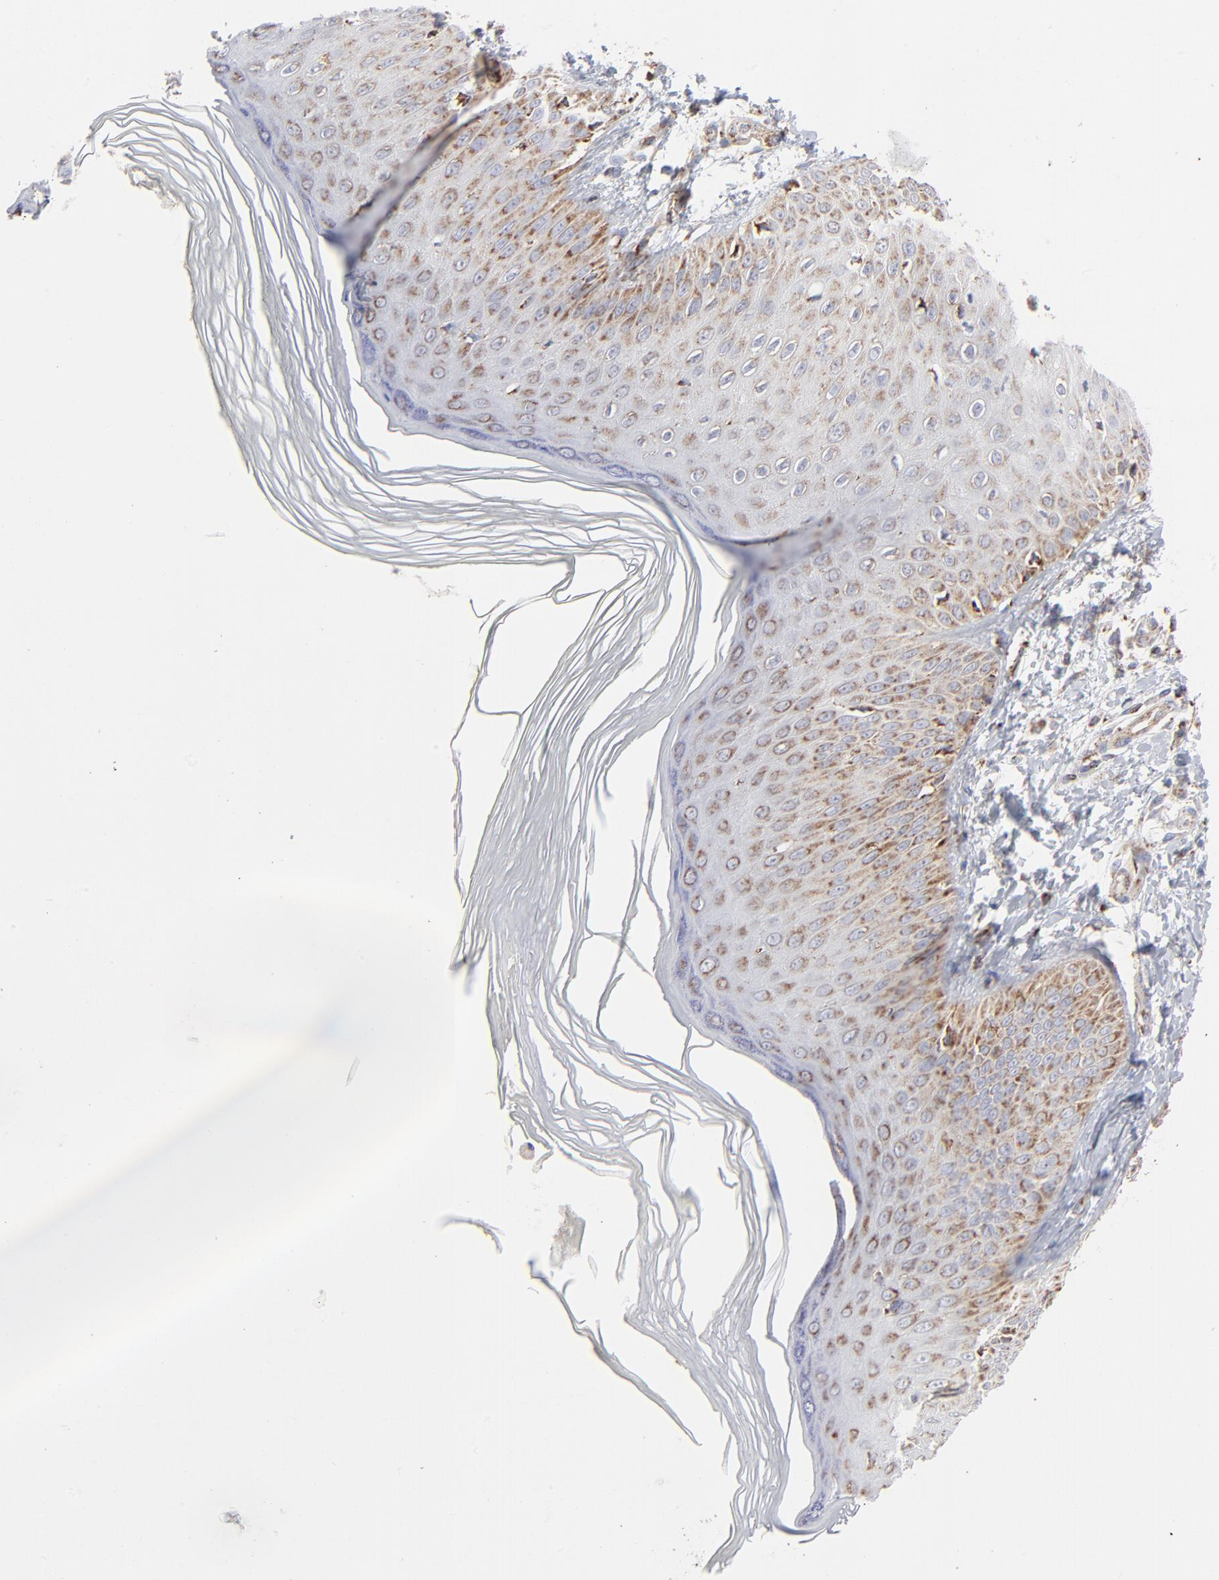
{"staining": {"intensity": "strong", "quantity": ">75%", "location": "cytoplasmic/membranous"}, "tissue": "skin", "cell_type": "Epidermal cells", "image_type": "normal", "snomed": [{"axis": "morphology", "description": "Normal tissue, NOS"}, {"axis": "morphology", "description": "Inflammation, NOS"}, {"axis": "topography", "description": "Soft tissue"}, {"axis": "topography", "description": "Anal"}], "caption": "Skin was stained to show a protein in brown. There is high levels of strong cytoplasmic/membranous staining in about >75% of epidermal cells. The staining was performed using DAB (3,3'-diaminobenzidine) to visualize the protein expression in brown, while the nuclei were stained in blue with hematoxylin (Magnification: 20x).", "gene": "ASB3", "patient": {"sex": "female", "age": 15}}